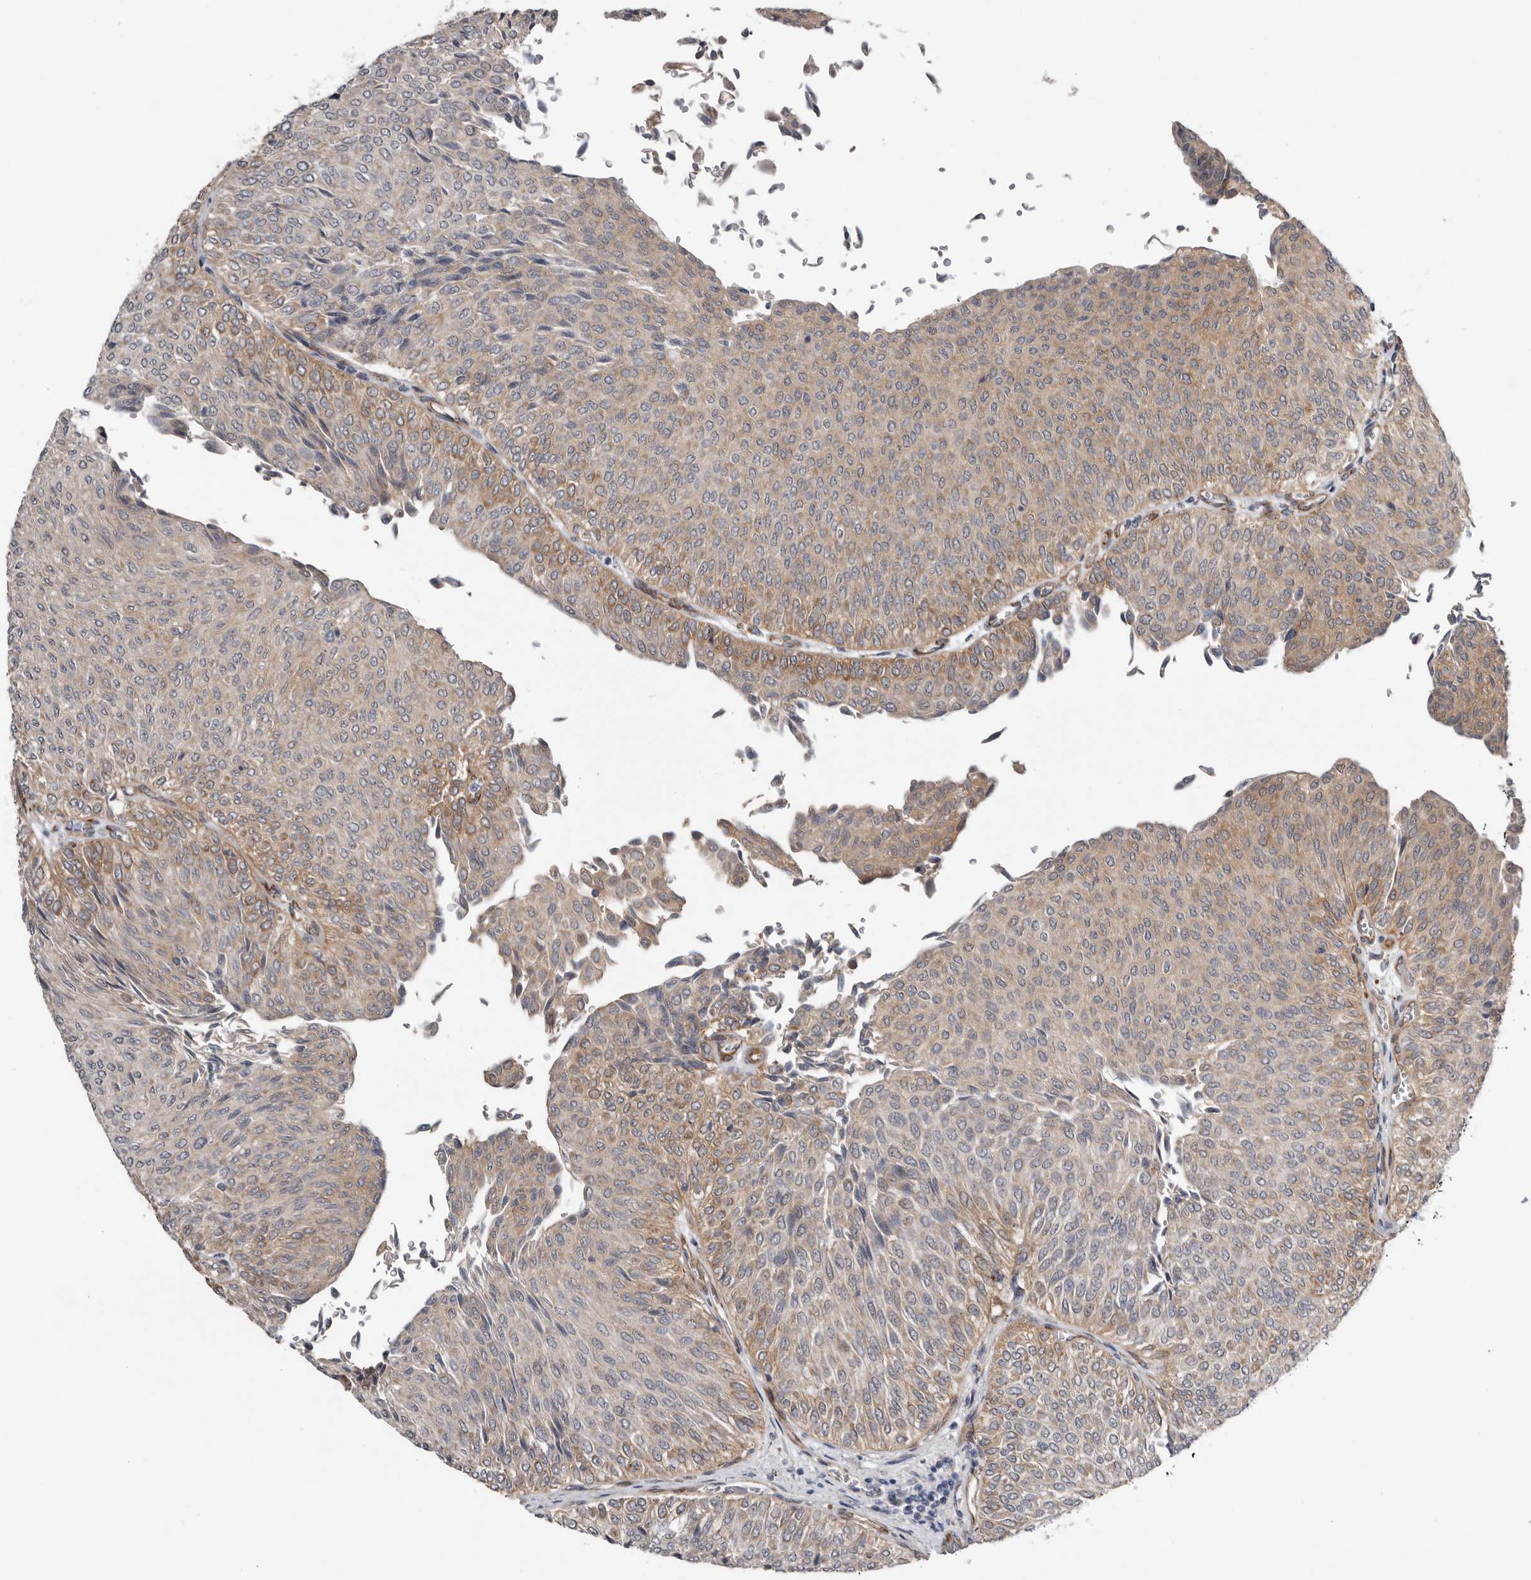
{"staining": {"intensity": "moderate", "quantity": "<25%", "location": "cytoplasmic/membranous"}, "tissue": "urothelial cancer", "cell_type": "Tumor cells", "image_type": "cancer", "snomed": [{"axis": "morphology", "description": "Urothelial carcinoma, Low grade"}, {"axis": "topography", "description": "Urinary bladder"}], "caption": "About <25% of tumor cells in urothelial cancer demonstrate moderate cytoplasmic/membranous protein positivity as visualized by brown immunohistochemical staining.", "gene": "RANBP17", "patient": {"sex": "male", "age": 78}}